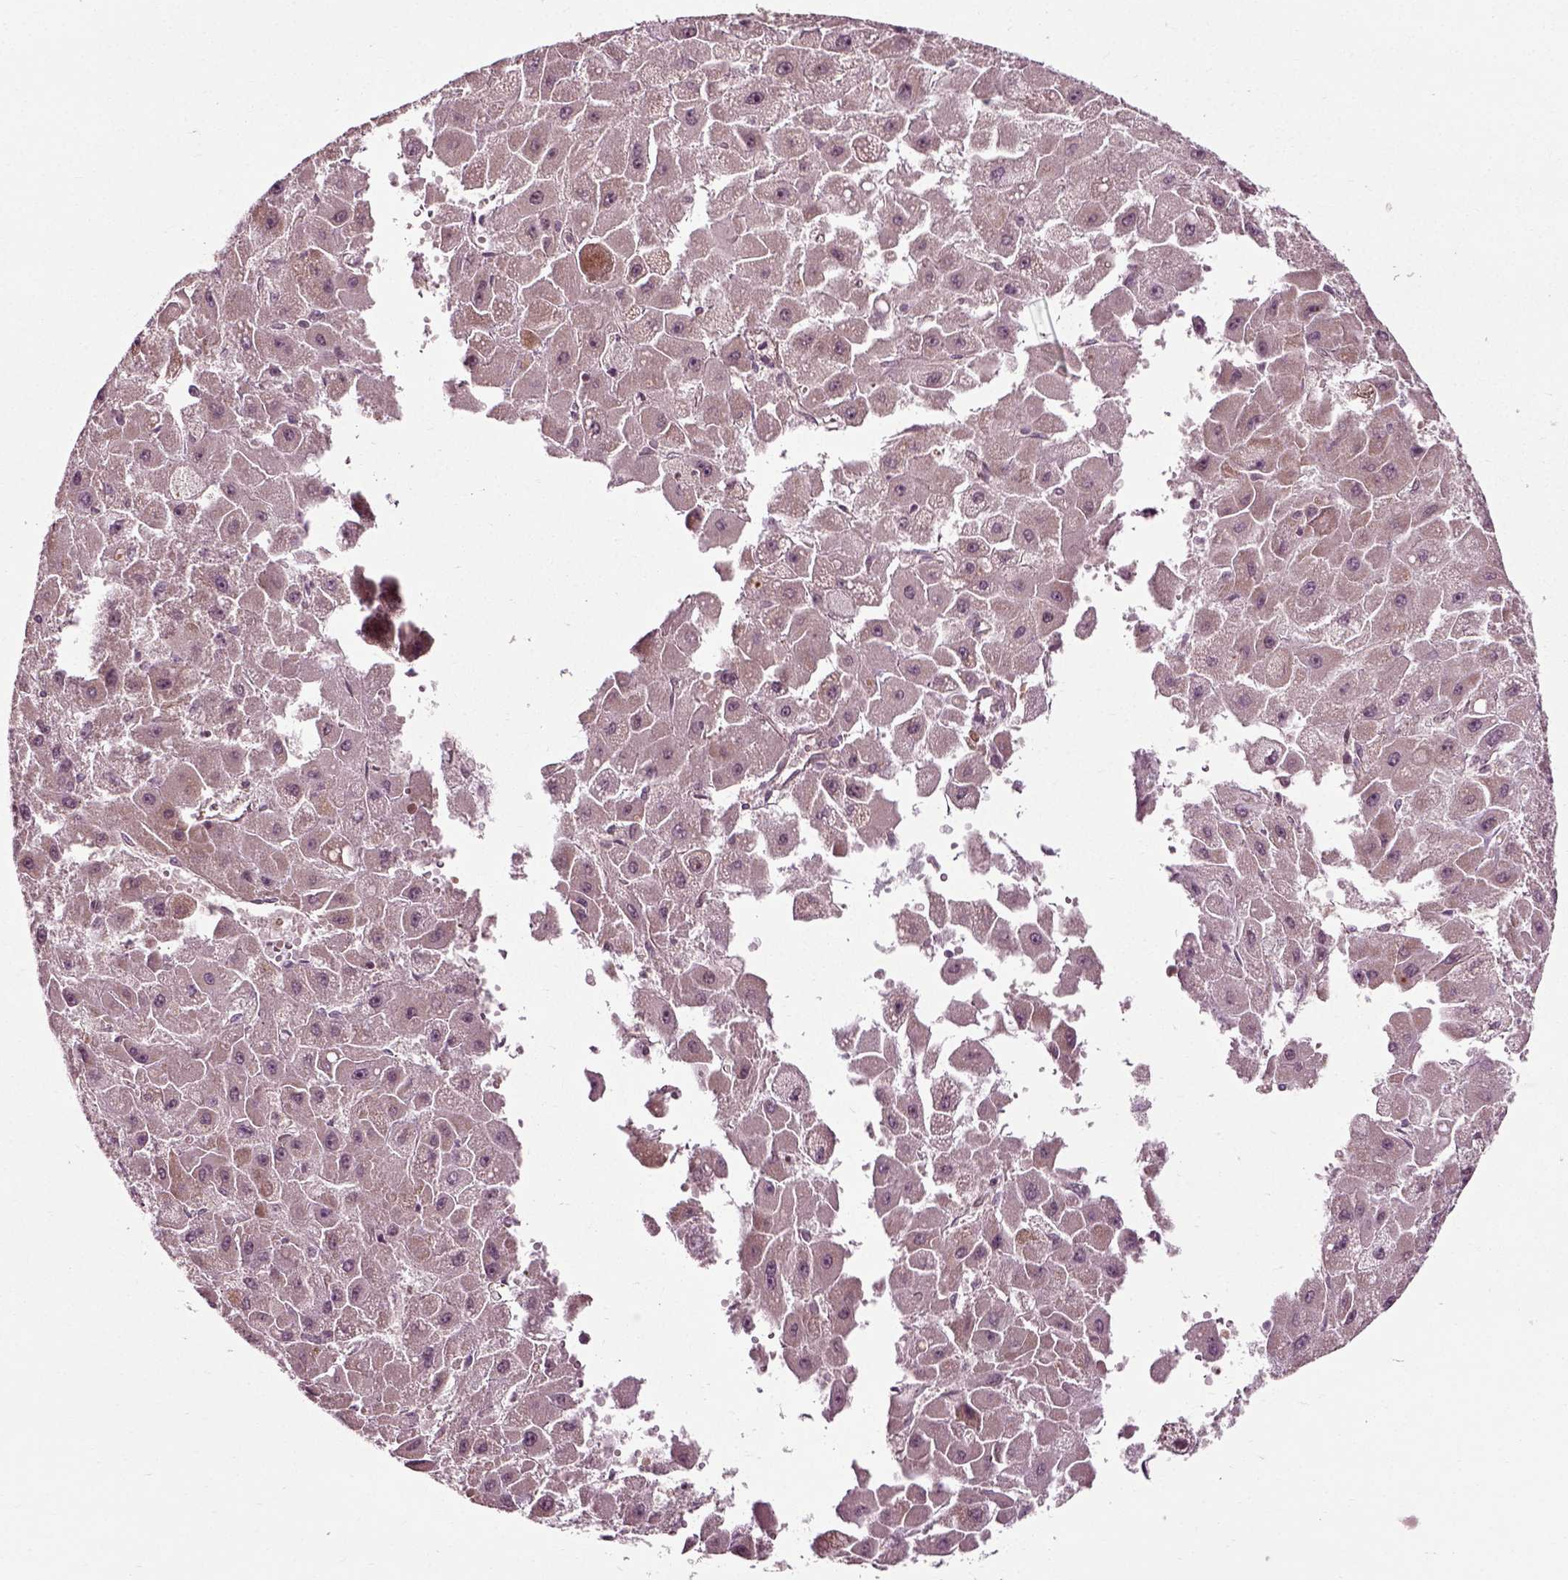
{"staining": {"intensity": "weak", "quantity": "<25%", "location": "cytoplasmic/membranous"}, "tissue": "liver cancer", "cell_type": "Tumor cells", "image_type": "cancer", "snomed": [{"axis": "morphology", "description": "Carcinoma, Hepatocellular, NOS"}, {"axis": "topography", "description": "Liver"}], "caption": "Tumor cells are negative for protein expression in human liver cancer.", "gene": "PLCD3", "patient": {"sex": "female", "age": 25}}